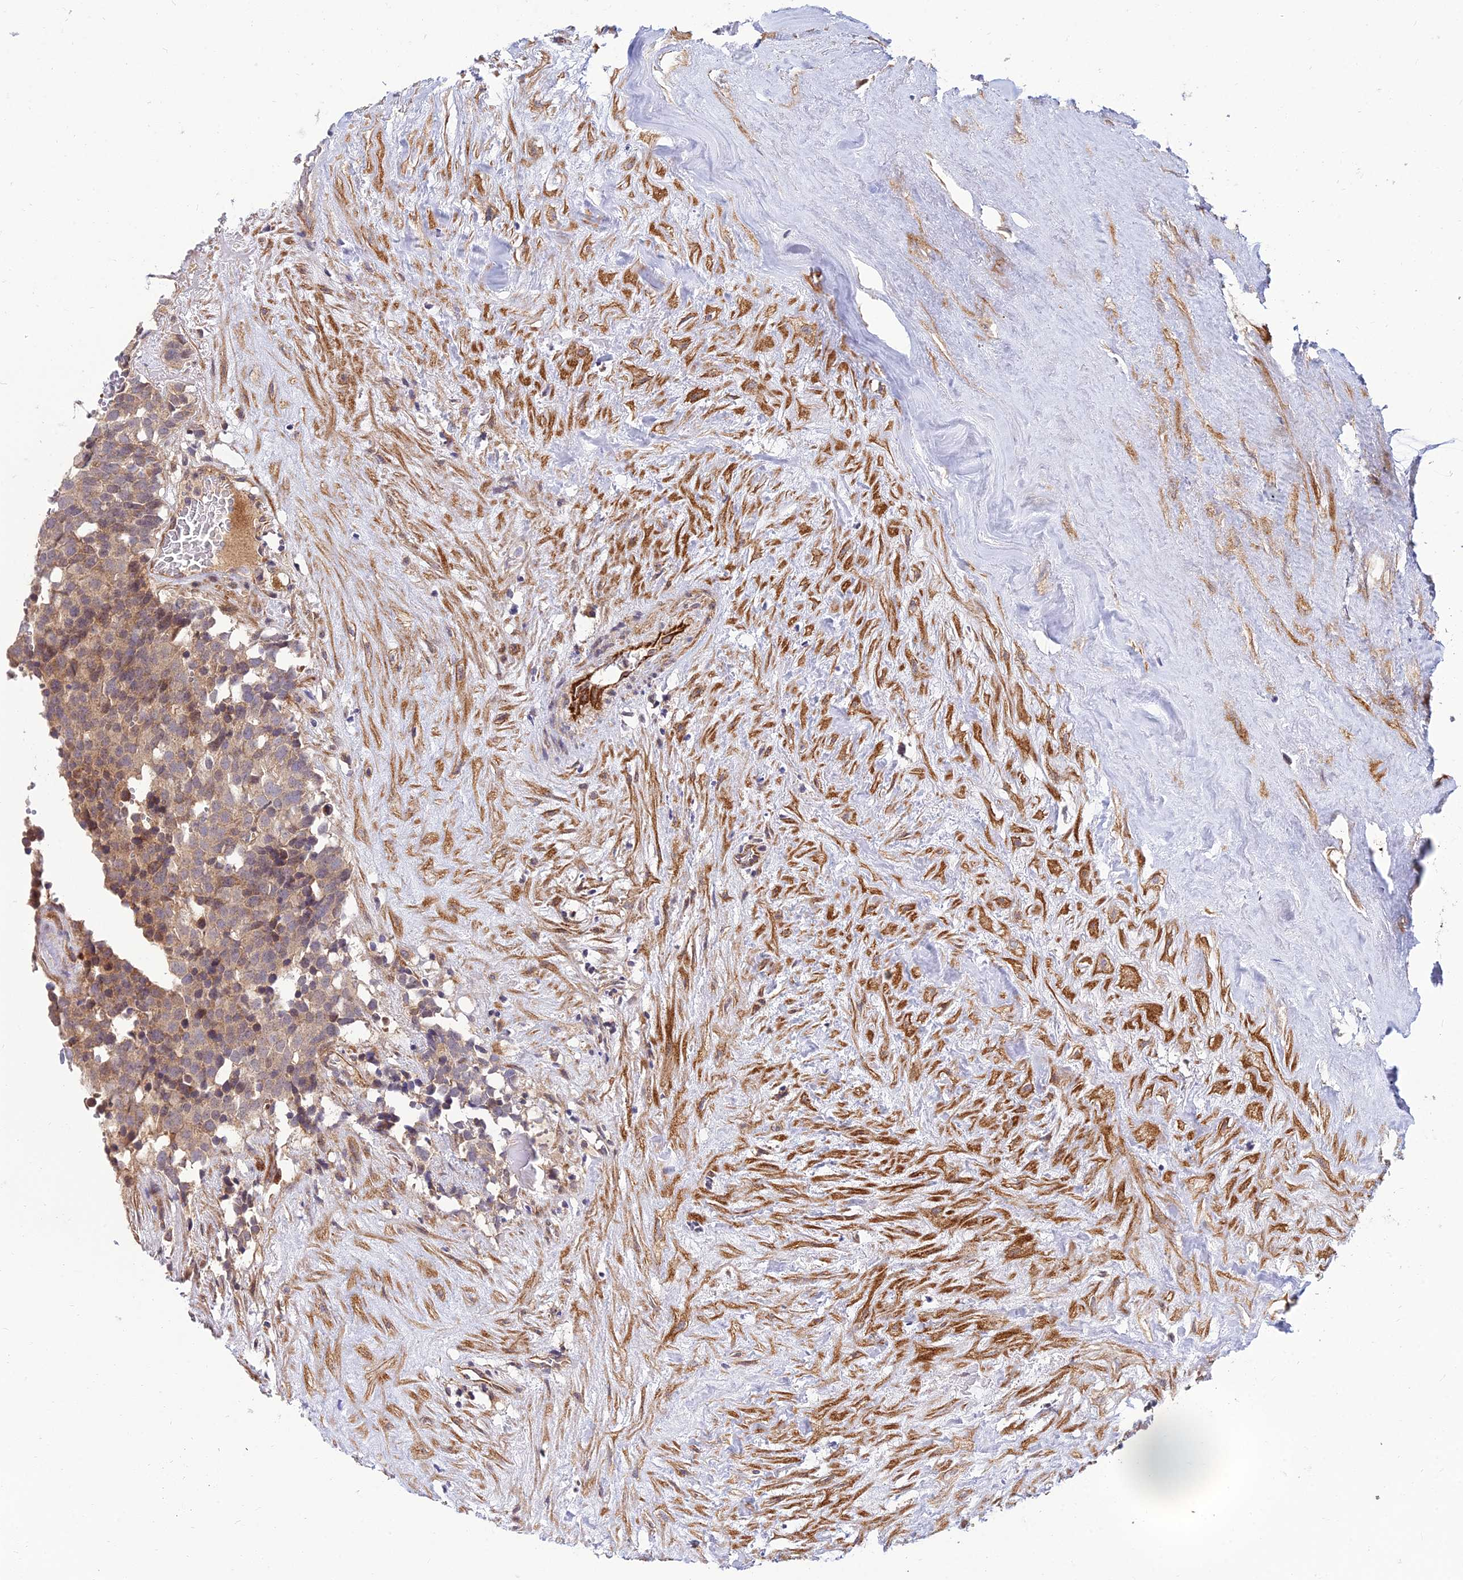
{"staining": {"intensity": "moderate", "quantity": ">75%", "location": "cytoplasmic/membranous"}, "tissue": "testis cancer", "cell_type": "Tumor cells", "image_type": "cancer", "snomed": [{"axis": "morphology", "description": "Seminoma, NOS"}, {"axis": "topography", "description": "Testis"}], "caption": "IHC (DAB) staining of human testis cancer (seminoma) shows moderate cytoplasmic/membranous protein positivity in approximately >75% of tumor cells.", "gene": "NPY", "patient": {"sex": "male", "age": 71}}